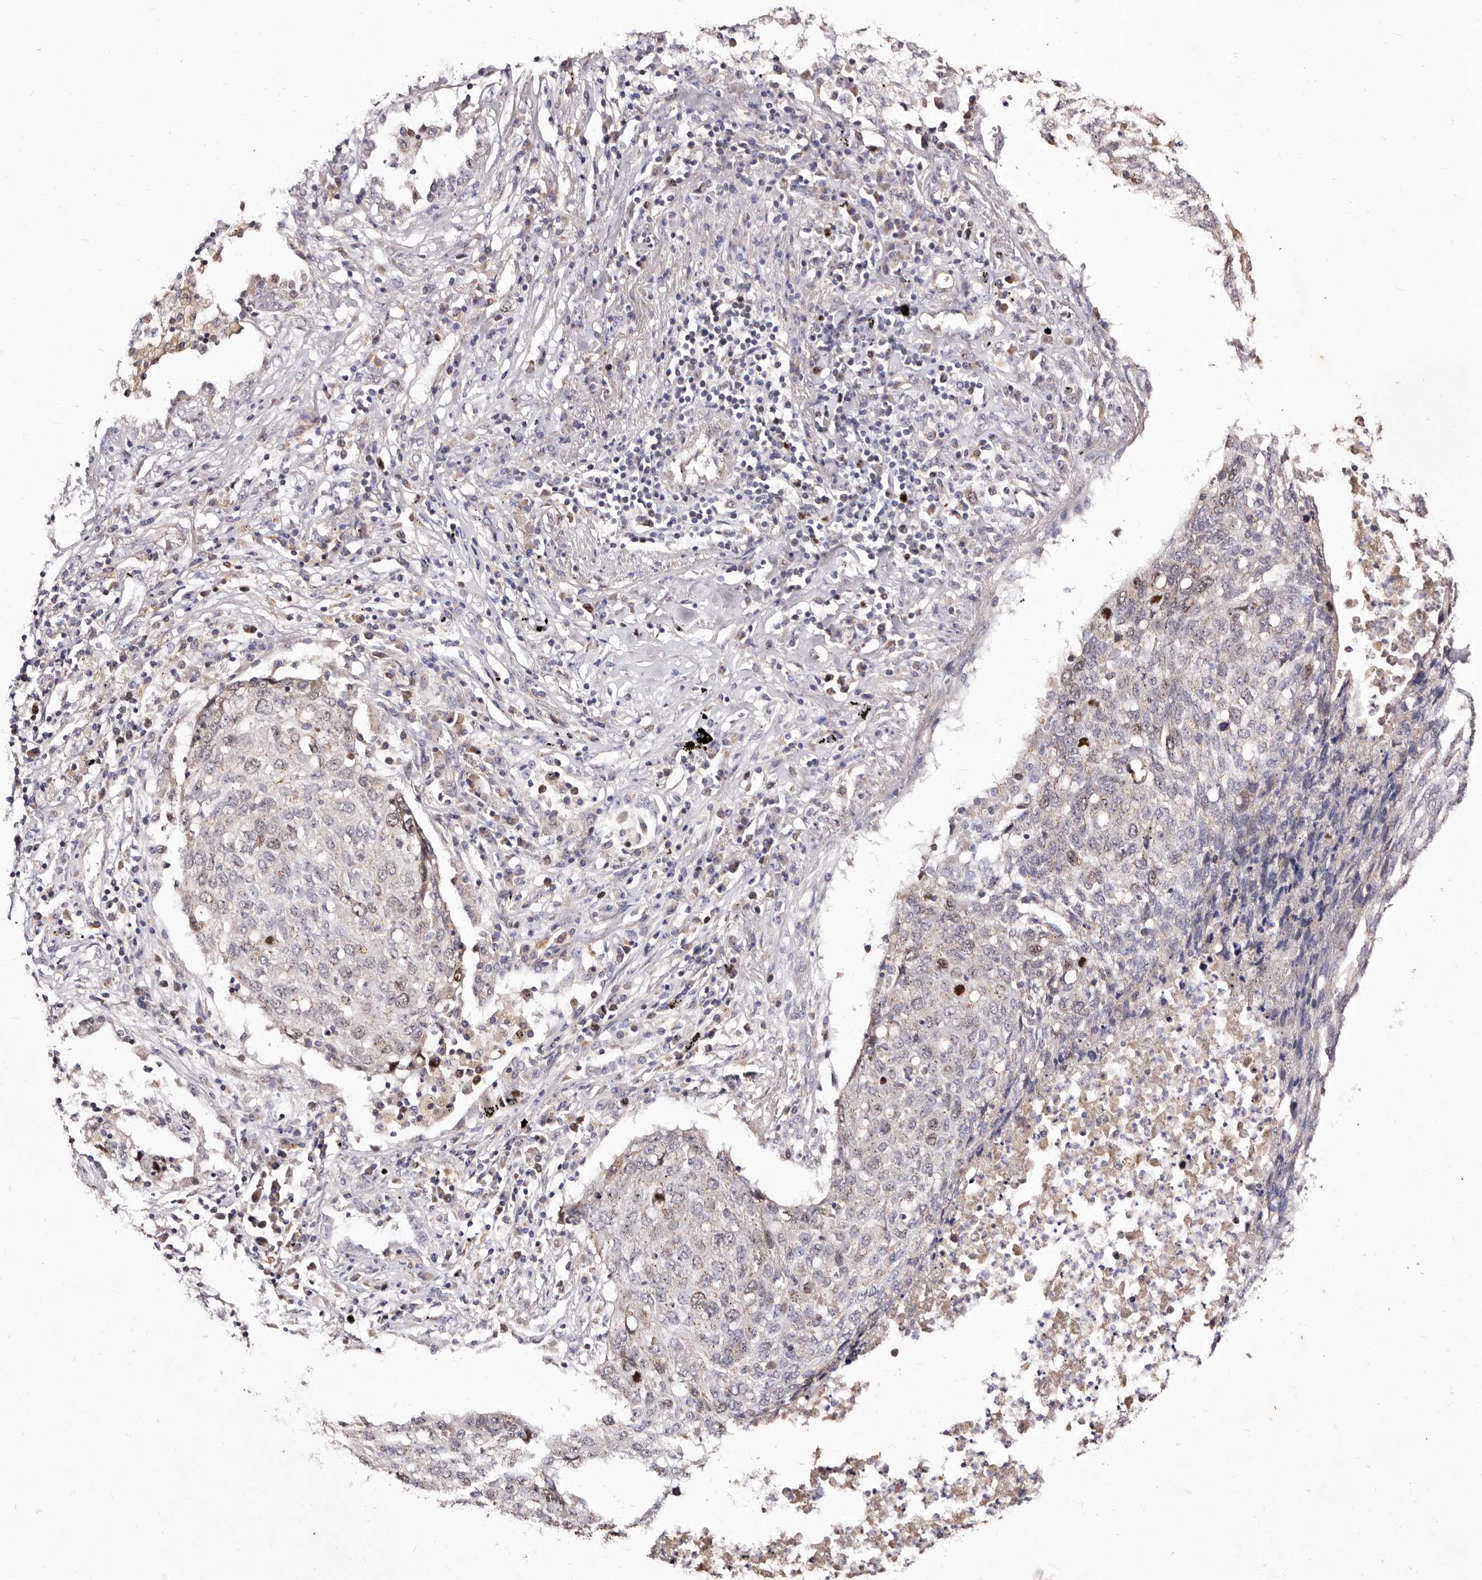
{"staining": {"intensity": "negative", "quantity": "none", "location": "none"}, "tissue": "lung cancer", "cell_type": "Tumor cells", "image_type": "cancer", "snomed": [{"axis": "morphology", "description": "Squamous cell carcinoma, NOS"}, {"axis": "topography", "description": "Lung"}], "caption": "Immunohistochemical staining of lung cancer (squamous cell carcinoma) shows no significant staining in tumor cells.", "gene": "CDCA8", "patient": {"sex": "female", "age": 63}}